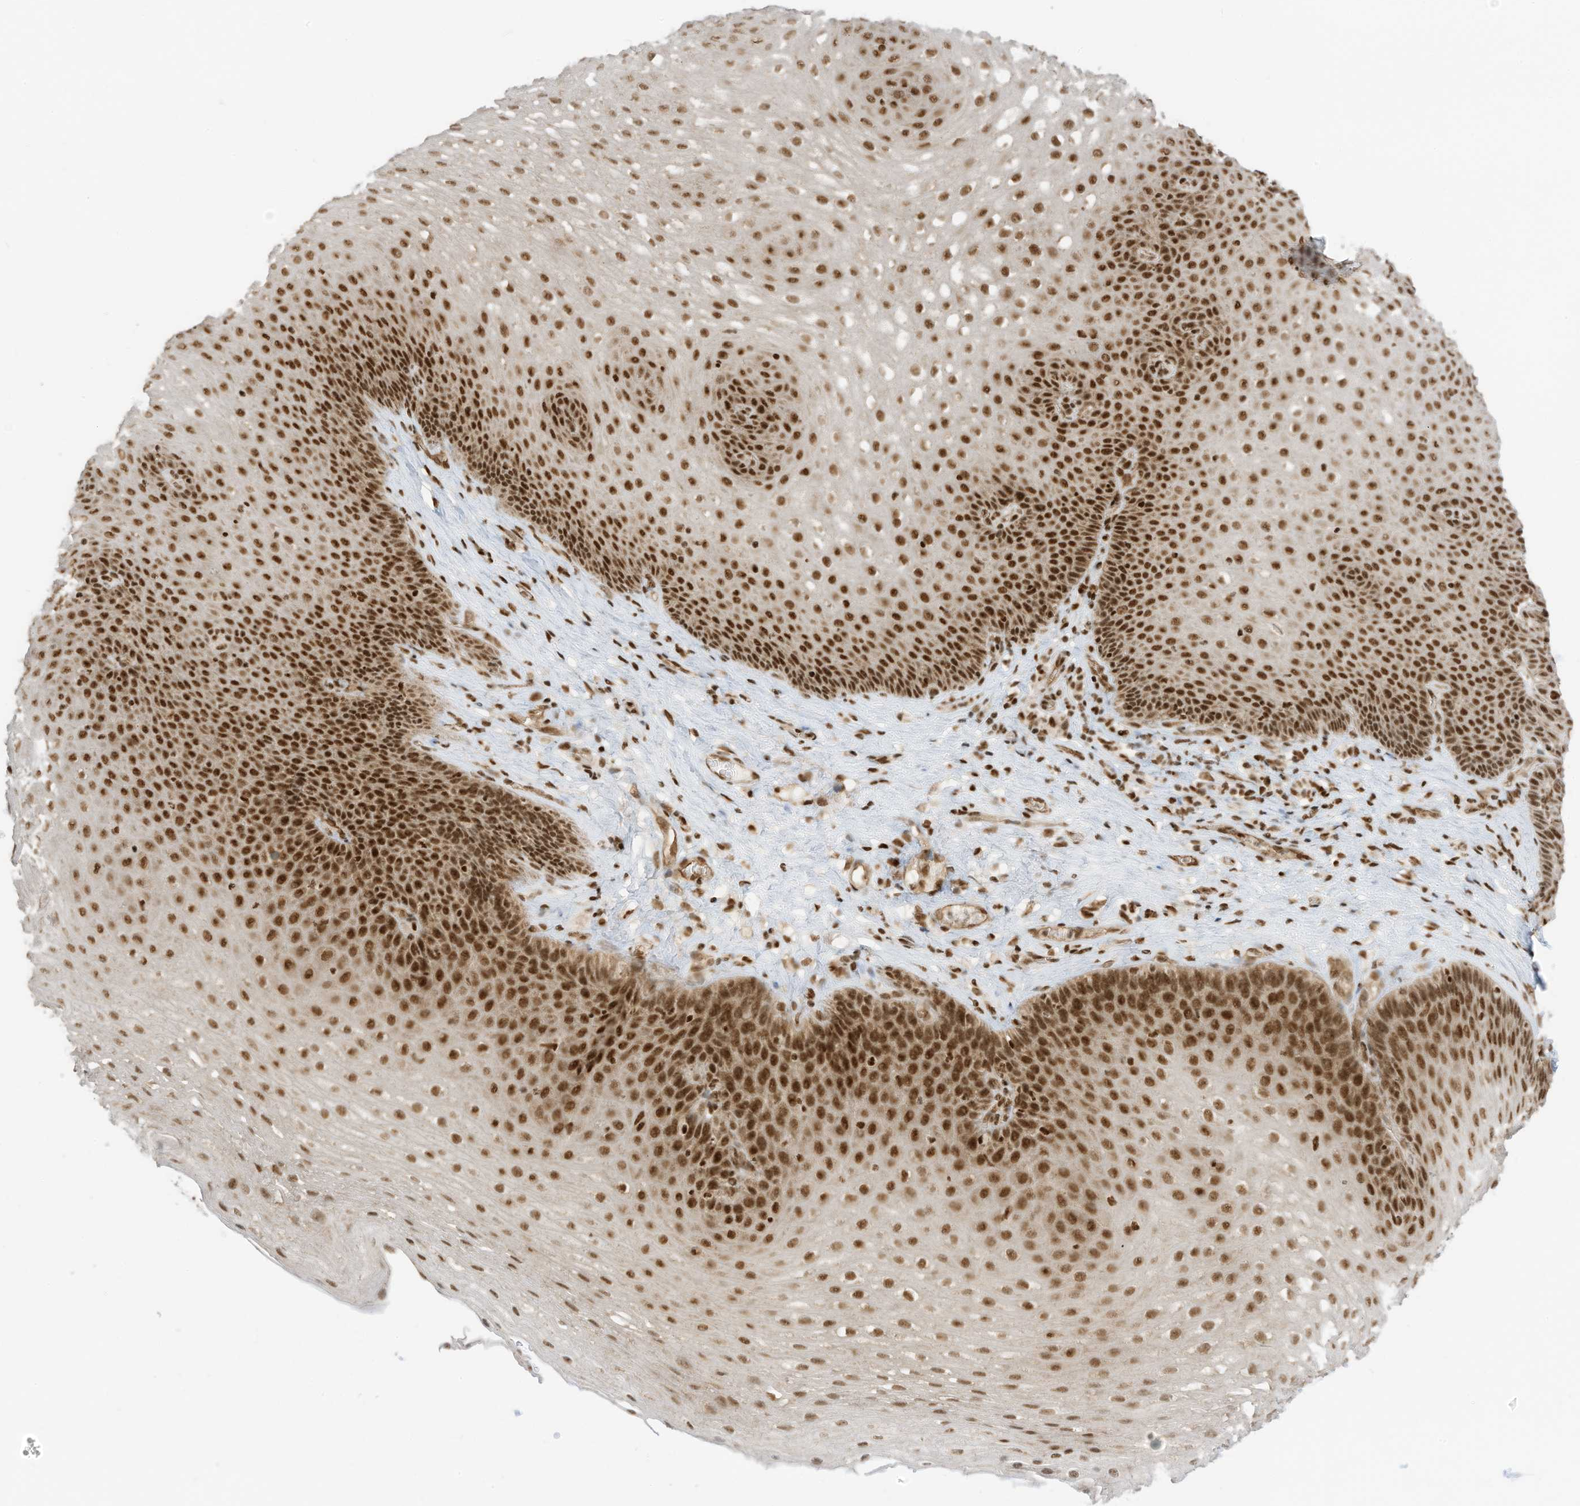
{"staining": {"intensity": "strong", "quantity": ">75%", "location": "nuclear"}, "tissue": "esophagus", "cell_type": "Squamous epithelial cells", "image_type": "normal", "snomed": [{"axis": "morphology", "description": "Normal tissue, NOS"}, {"axis": "topography", "description": "Esophagus"}], "caption": "Immunohistochemistry (IHC) histopathology image of normal human esophagus stained for a protein (brown), which displays high levels of strong nuclear expression in about >75% of squamous epithelial cells.", "gene": "AURKAIP1", "patient": {"sex": "female", "age": 66}}